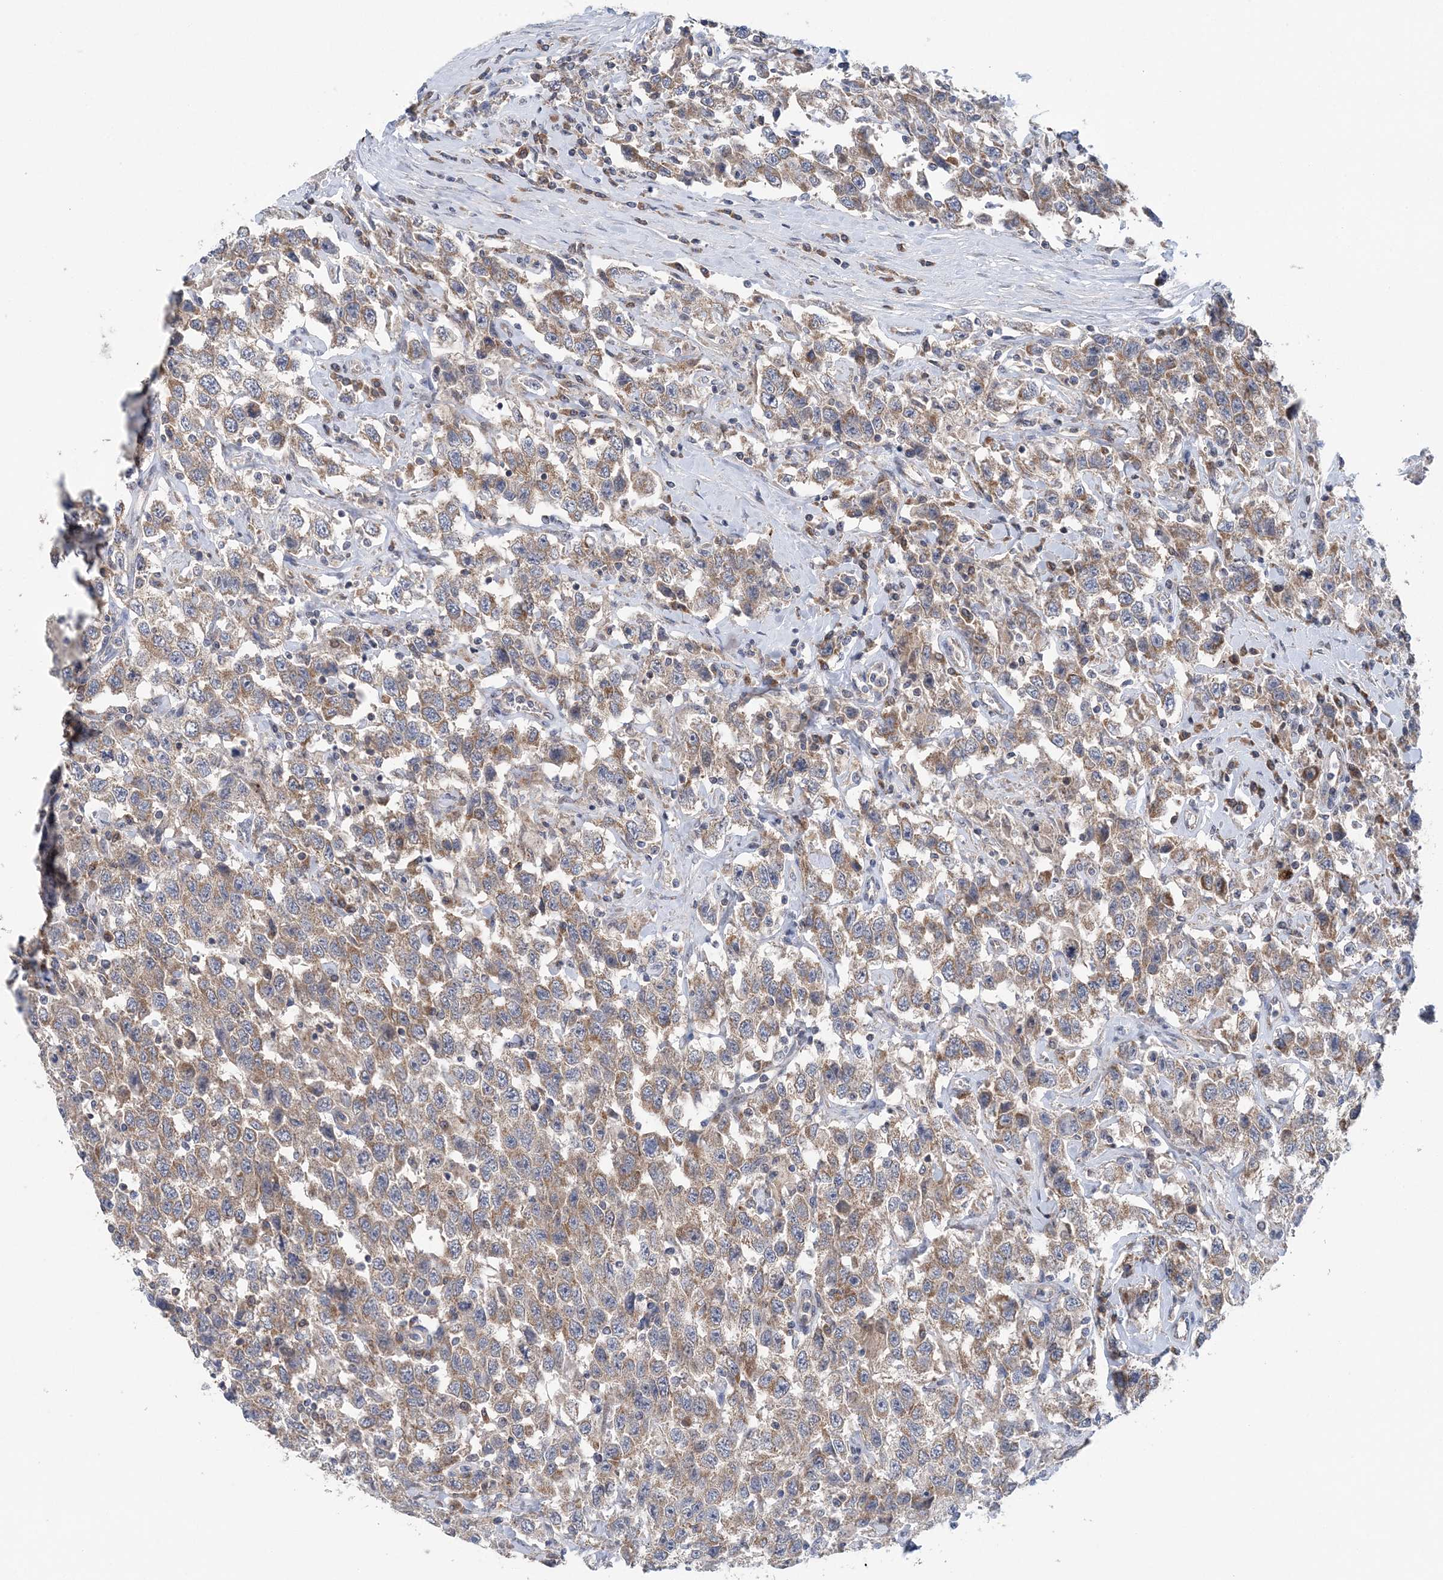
{"staining": {"intensity": "weak", "quantity": "25%-75%", "location": "cytoplasmic/membranous"}, "tissue": "testis cancer", "cell_type": "Tumor cells", "image_type": "cancer", "snomed": [{"axis": "morphology", "description": "Seminoma, NOS"}, {"axis": "topography", "description": "Testis"}], "caption": "Immunohistochemistry (IHC) (DAB) staining of testis cancer (seminoma) displays weak cytoplasmic/membranous protein staining in about 25%-75% of tumor cells.", "gene": "COPE", "patient": {"sex": "male", "age": 41}}